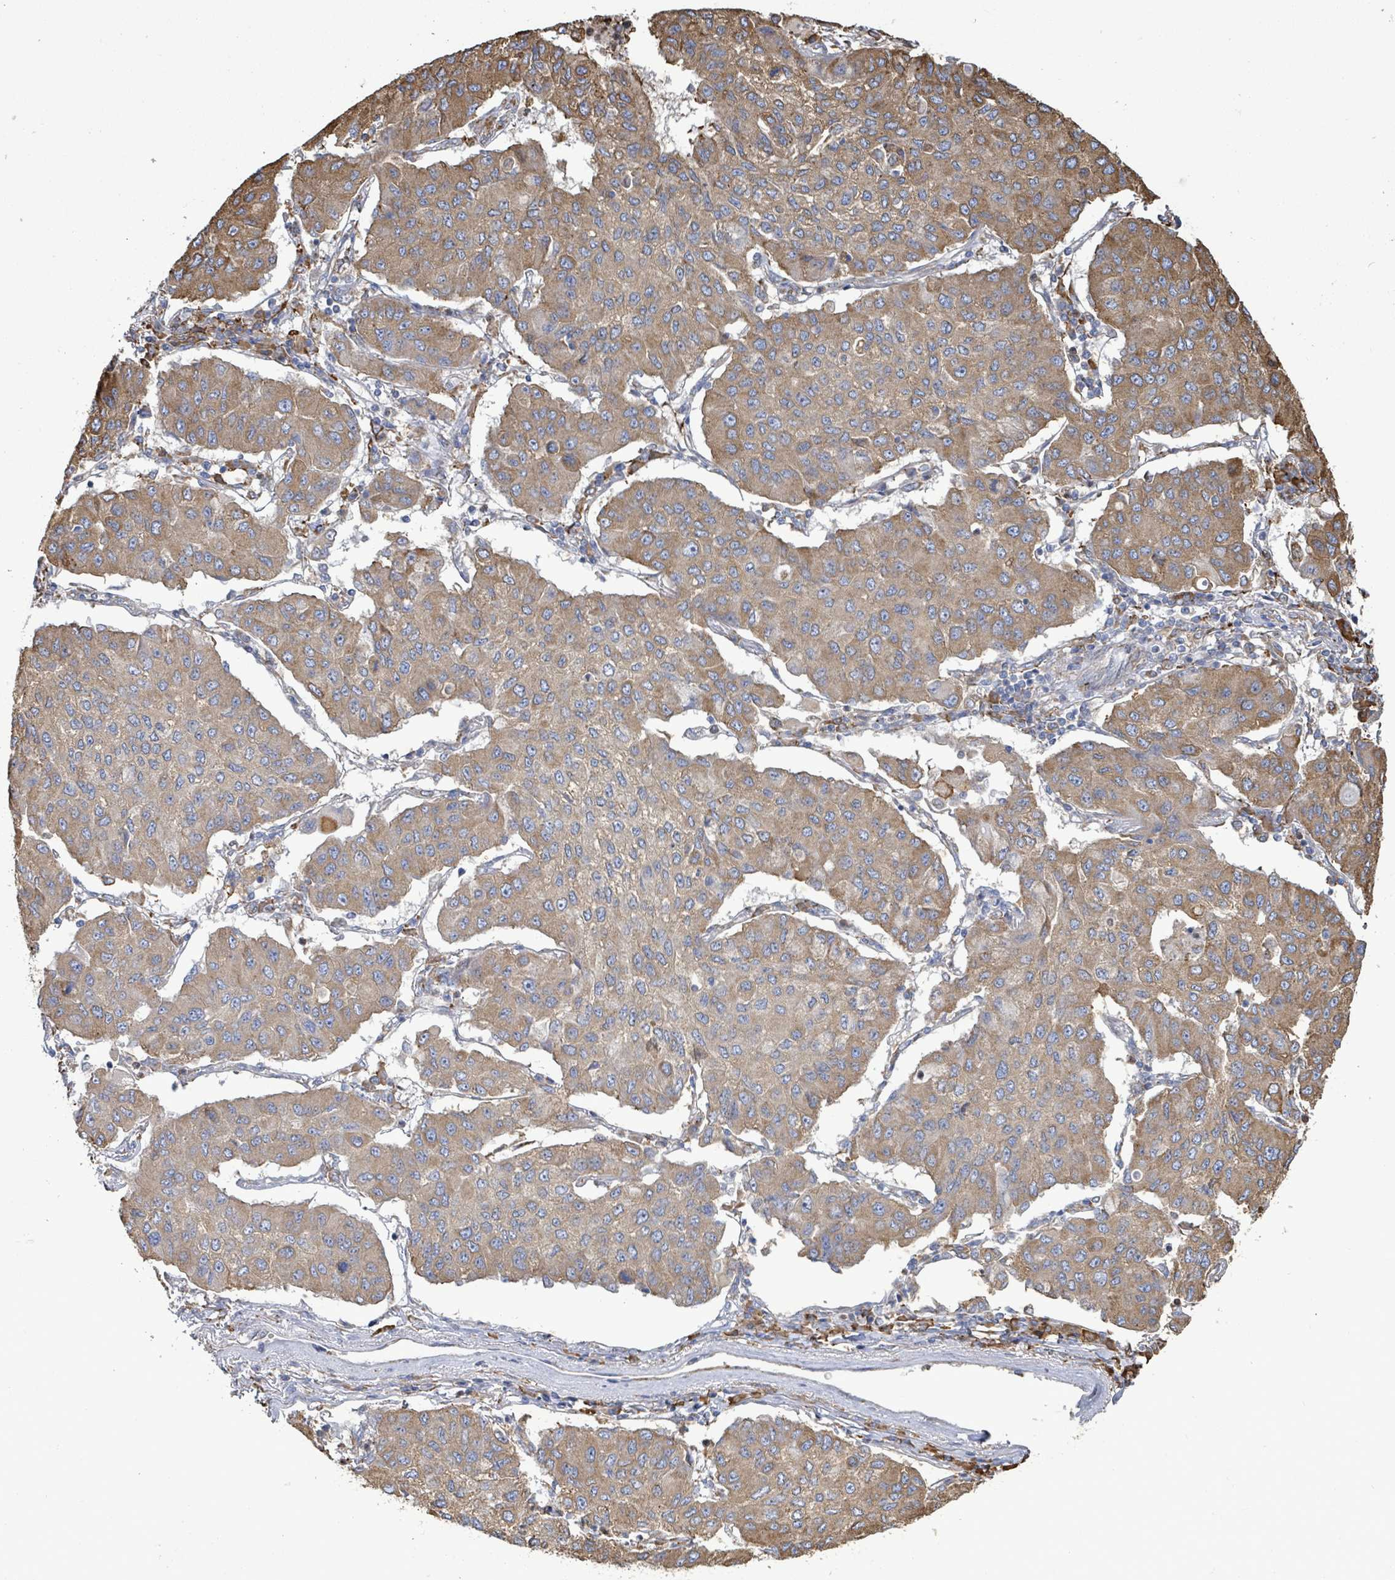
{"staining": {"intensity": "moderate", "quantity": ">75%", "location": "cytoplasmic/membranous"}, "tissue": "lung cancer", "cell_type": "Tumor cells", "image_type": "cancer", "snomed": [{"axis": "morphology", "description": "Squamous cell carcinoma, NOS"}, {"axis": "topography", "description": "Lung"}], "caption": "Human lung squamous cell carcinoma stained with a protein marker exhibits moderate staining in tumor cells.", "gene": "RFPL4A", "patient": {"sex": "male", "age": 74}}